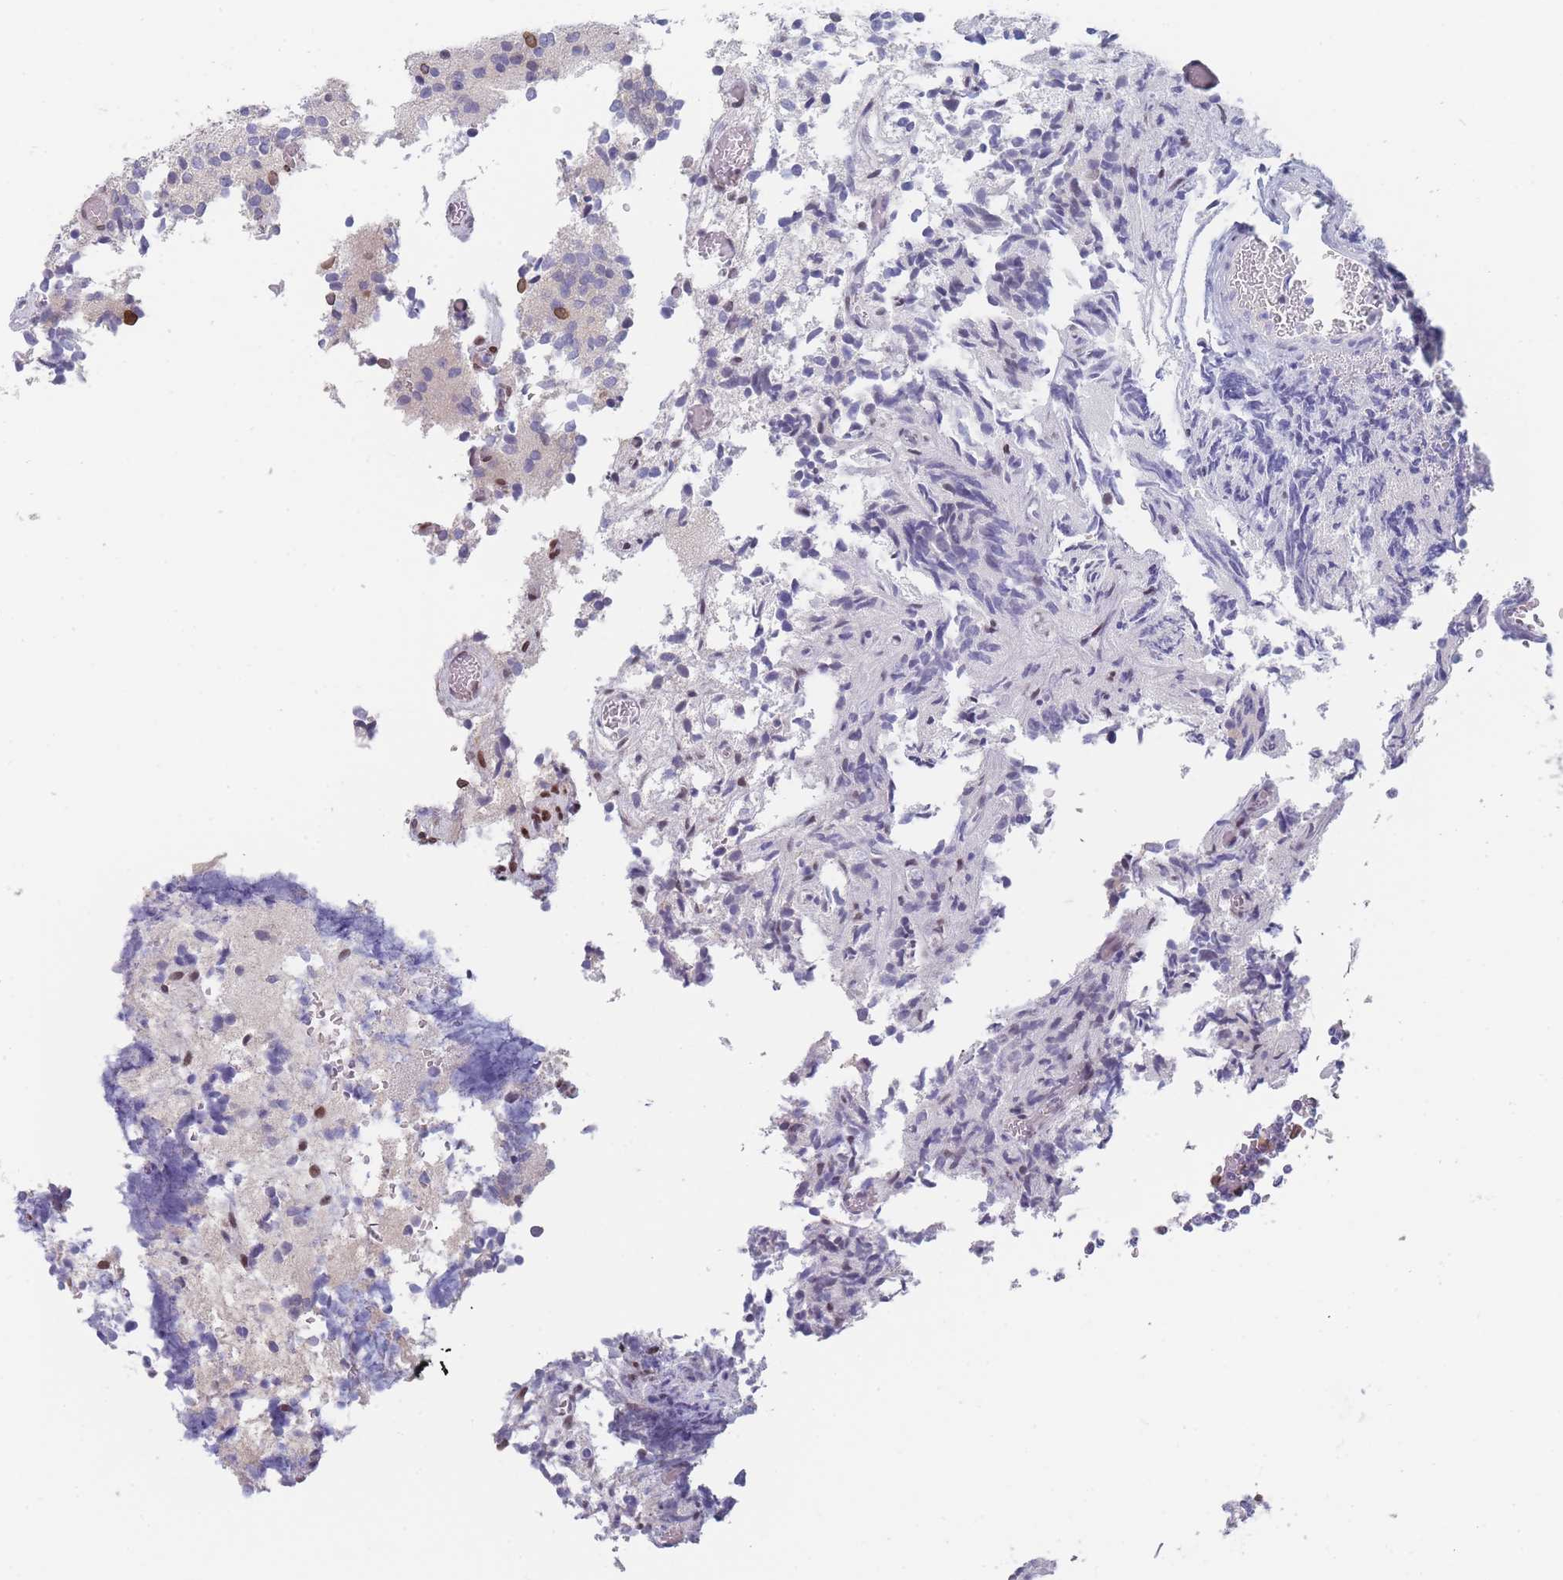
{"staining": {"intensity": "negative", "quantity": "none", "location": "none"}, "tissue": "glioma", "cell_type": "Tumor cells", "image_type": "cancer", "snomed": [{"axis": "morphology", "description": "Glioma, malignant, Low grade"}, {"axis": "topography", "description": "Brain"}], "caption": "Tumor cells are negative for brown protein staining in glioma.", "gene": "ZBTB1", "patient": {"sex": "female", "age": 1}}